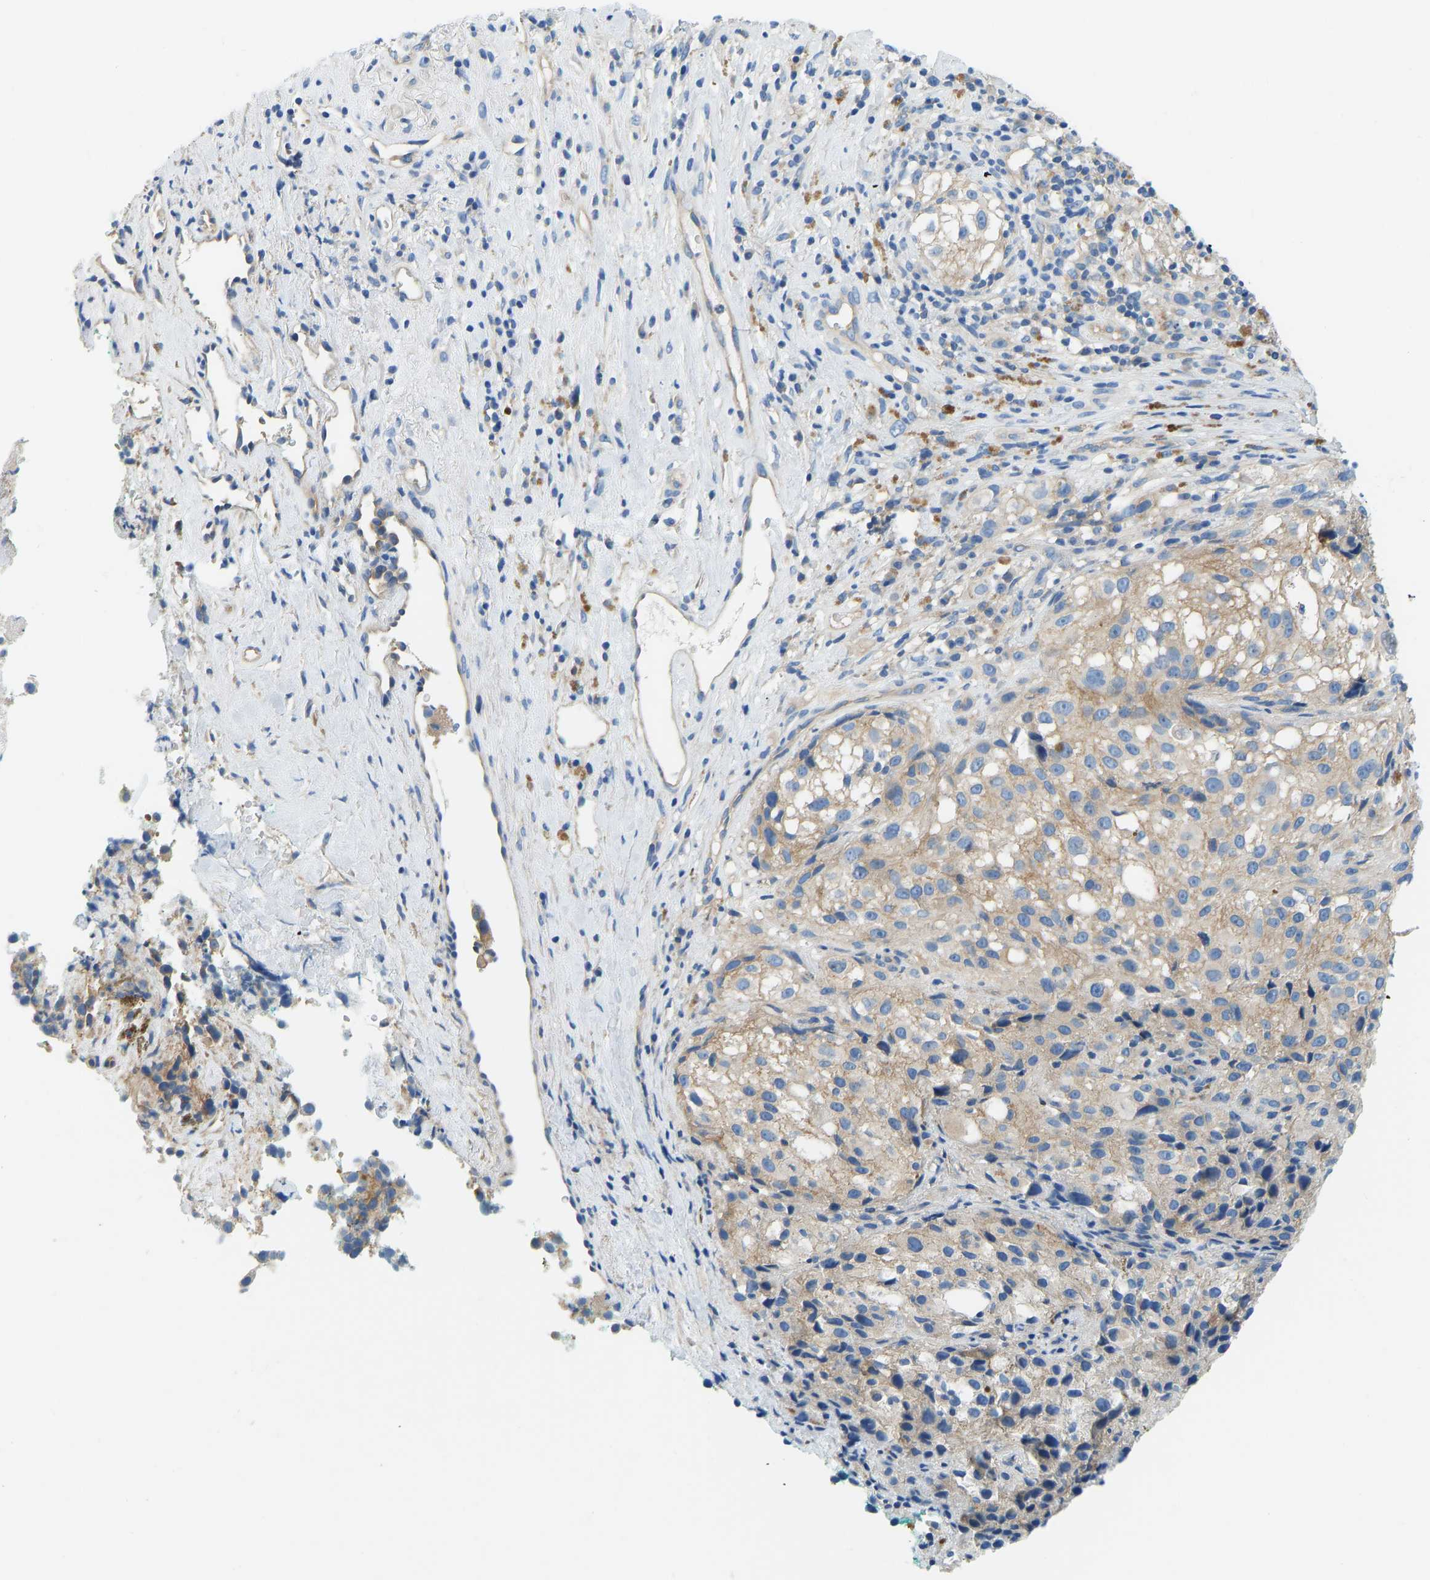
{"staining": {"intensity": "weak", "quantity": ">75%", "location": "cytoplasmic/membranous"}, "tissue": "melanoma", "cell_type": "Tumor cells", "image_type": "cancer", "snomed": [{"axis": "morphology", "description": "Necrosis, NOS"}, {"axis": "morphology", "description": "Malignant melanoma, NOS"}, {"axis": "topography", "description": "Skin"}], "caption": "Immunohistochemical staining of human melanoma displays weak cytoplasmic/membranous protein expression in approximately >75% of tumor cells.", "gene": "CHAD", "patient": {"sex": "female", "age": 87}}